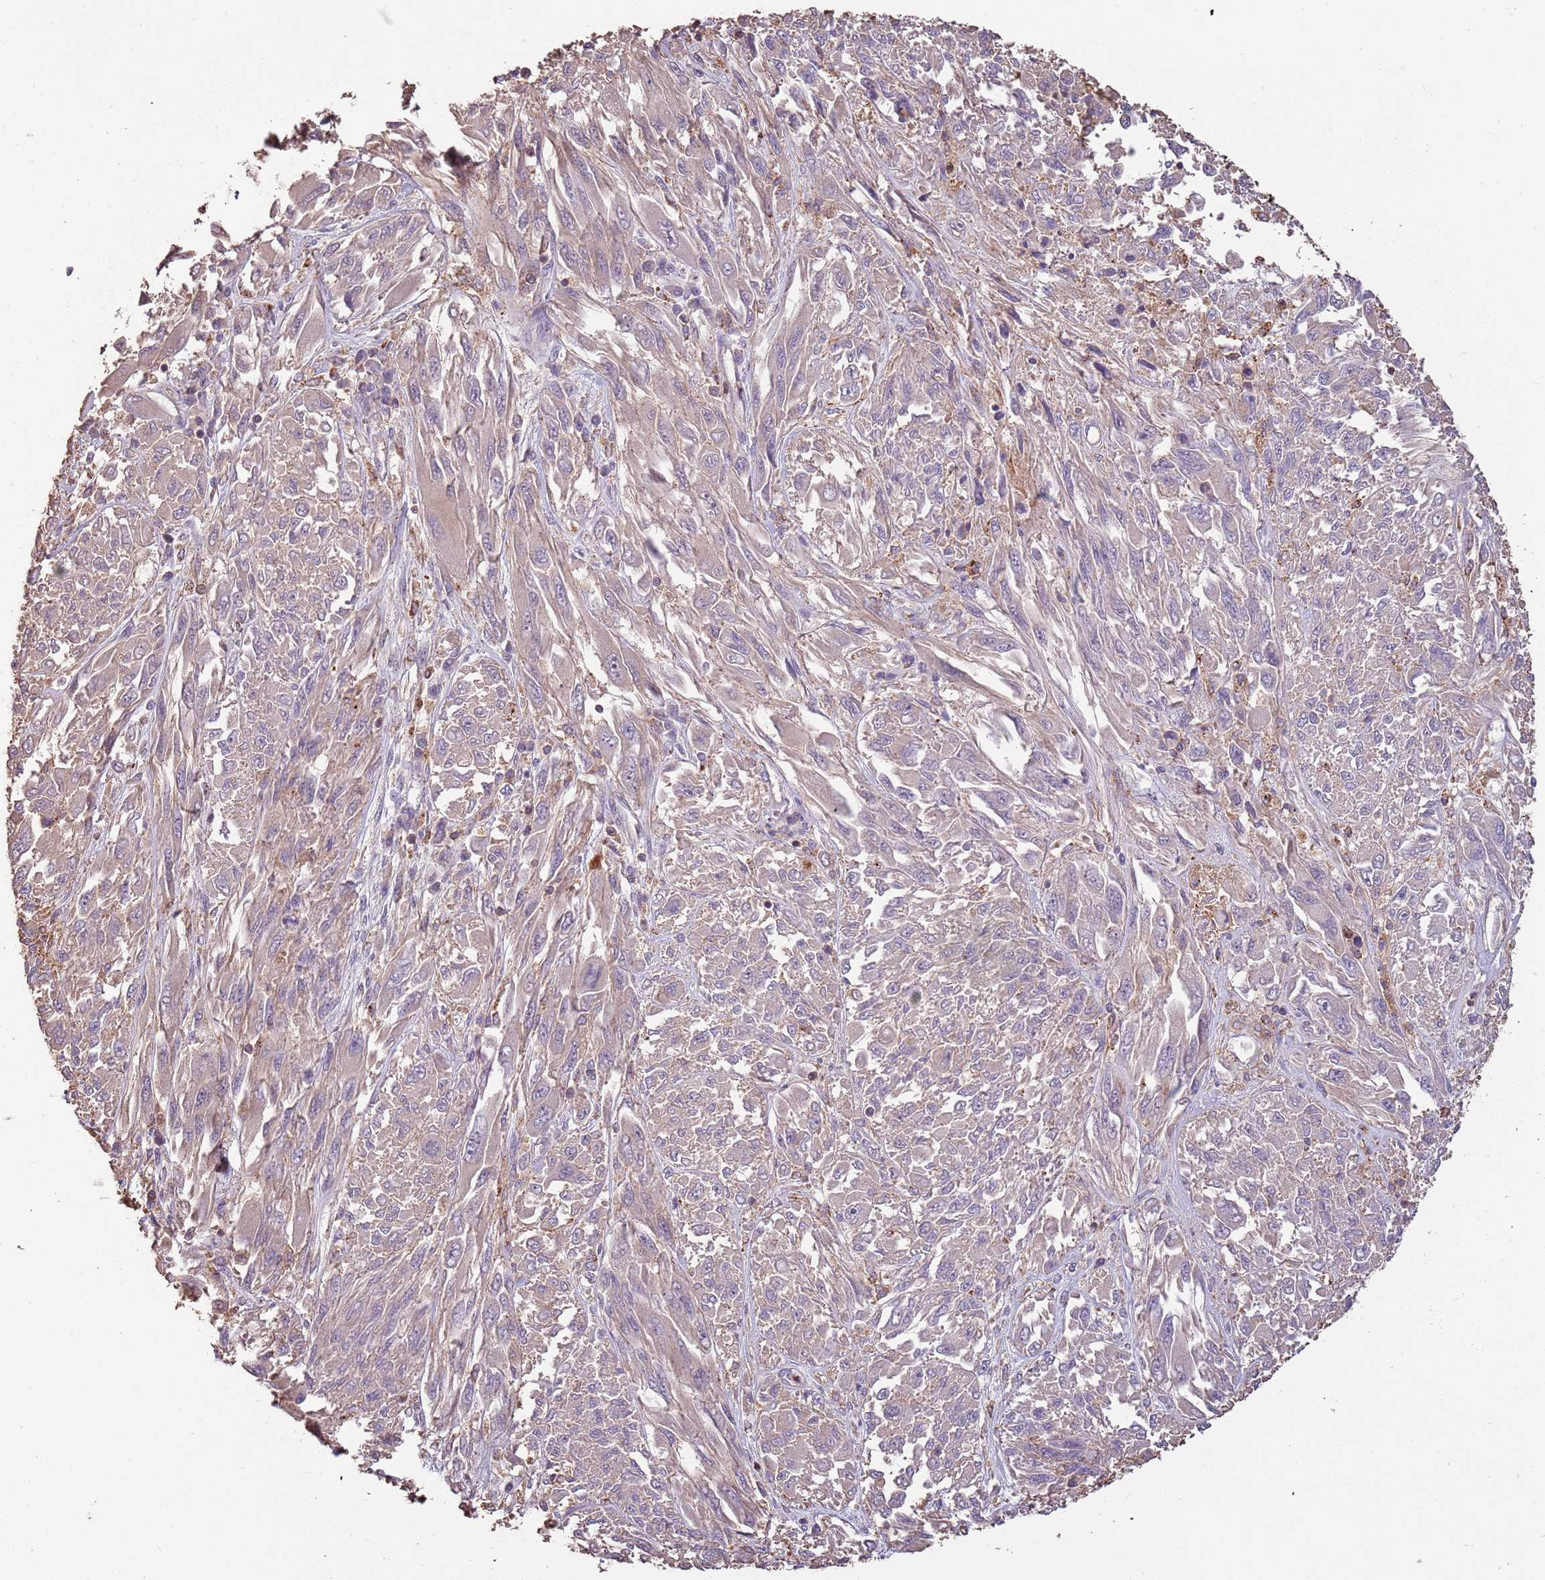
{"staining": {"intensity": "weak", "quantity": "<25%", "location": "cytoplasmic/membranous"}, "tissue": "melanoma", "cell_type": "Tumor cells", "image_type": "cancer", "snomed": [{"axis": "morphology", "description": "Malignant melanoma, NOS"}, {"axis": "topography", "description": "Skin"}], "caption": "A high-resolution histopathology image shows immunohistochemistry staining of malignant melanoma, which reveals no significant expression in tumor cells.", "gene": "FECH", "patient": {"sex": "female", "age": 91}}